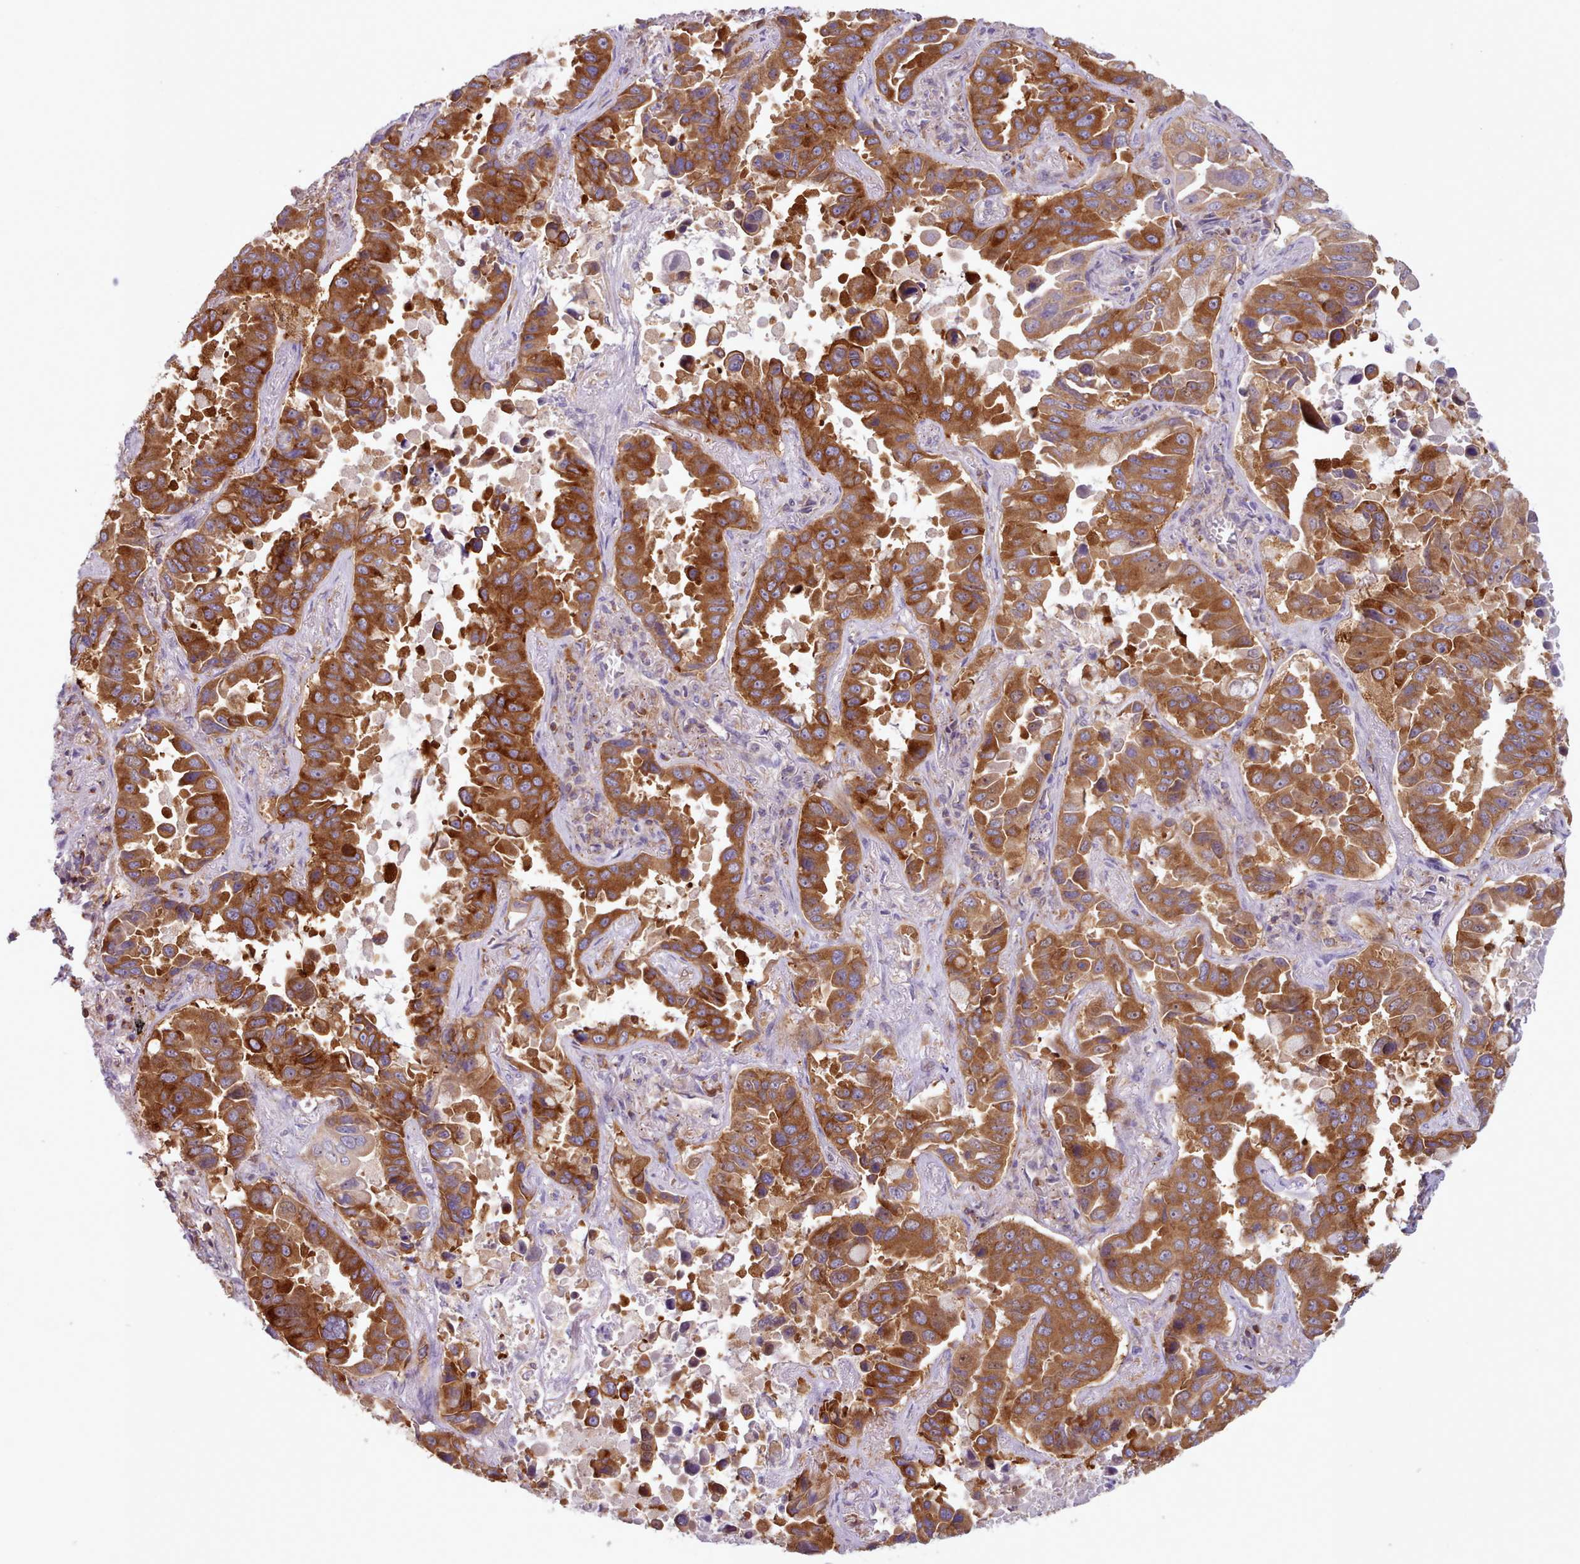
{"staining": {"intensity": "strong", "quantity": ">75%", "location": "cytoplasmic/membranous"}, "tissue": "lung cancer", "cell_type": "Tumor cells", "image_type": "cancer", "snomed": [{"axis": "morphology", "description": "Adenocarcinoma, NOS"}, {"axis": "topography", "description": "Lung"}], "caption": "Protein analysis of lung adenocarcinoma tissue displays strong cytoplasmic/membranous staining in approximately >75% of tumor cells. Using DAB (brown) and hematoxylin (blue) stains, captured at high magnification using brightfield microscopy.", "gene": "CRYBG1", "patient": {"sex": "male", "age": 64}}